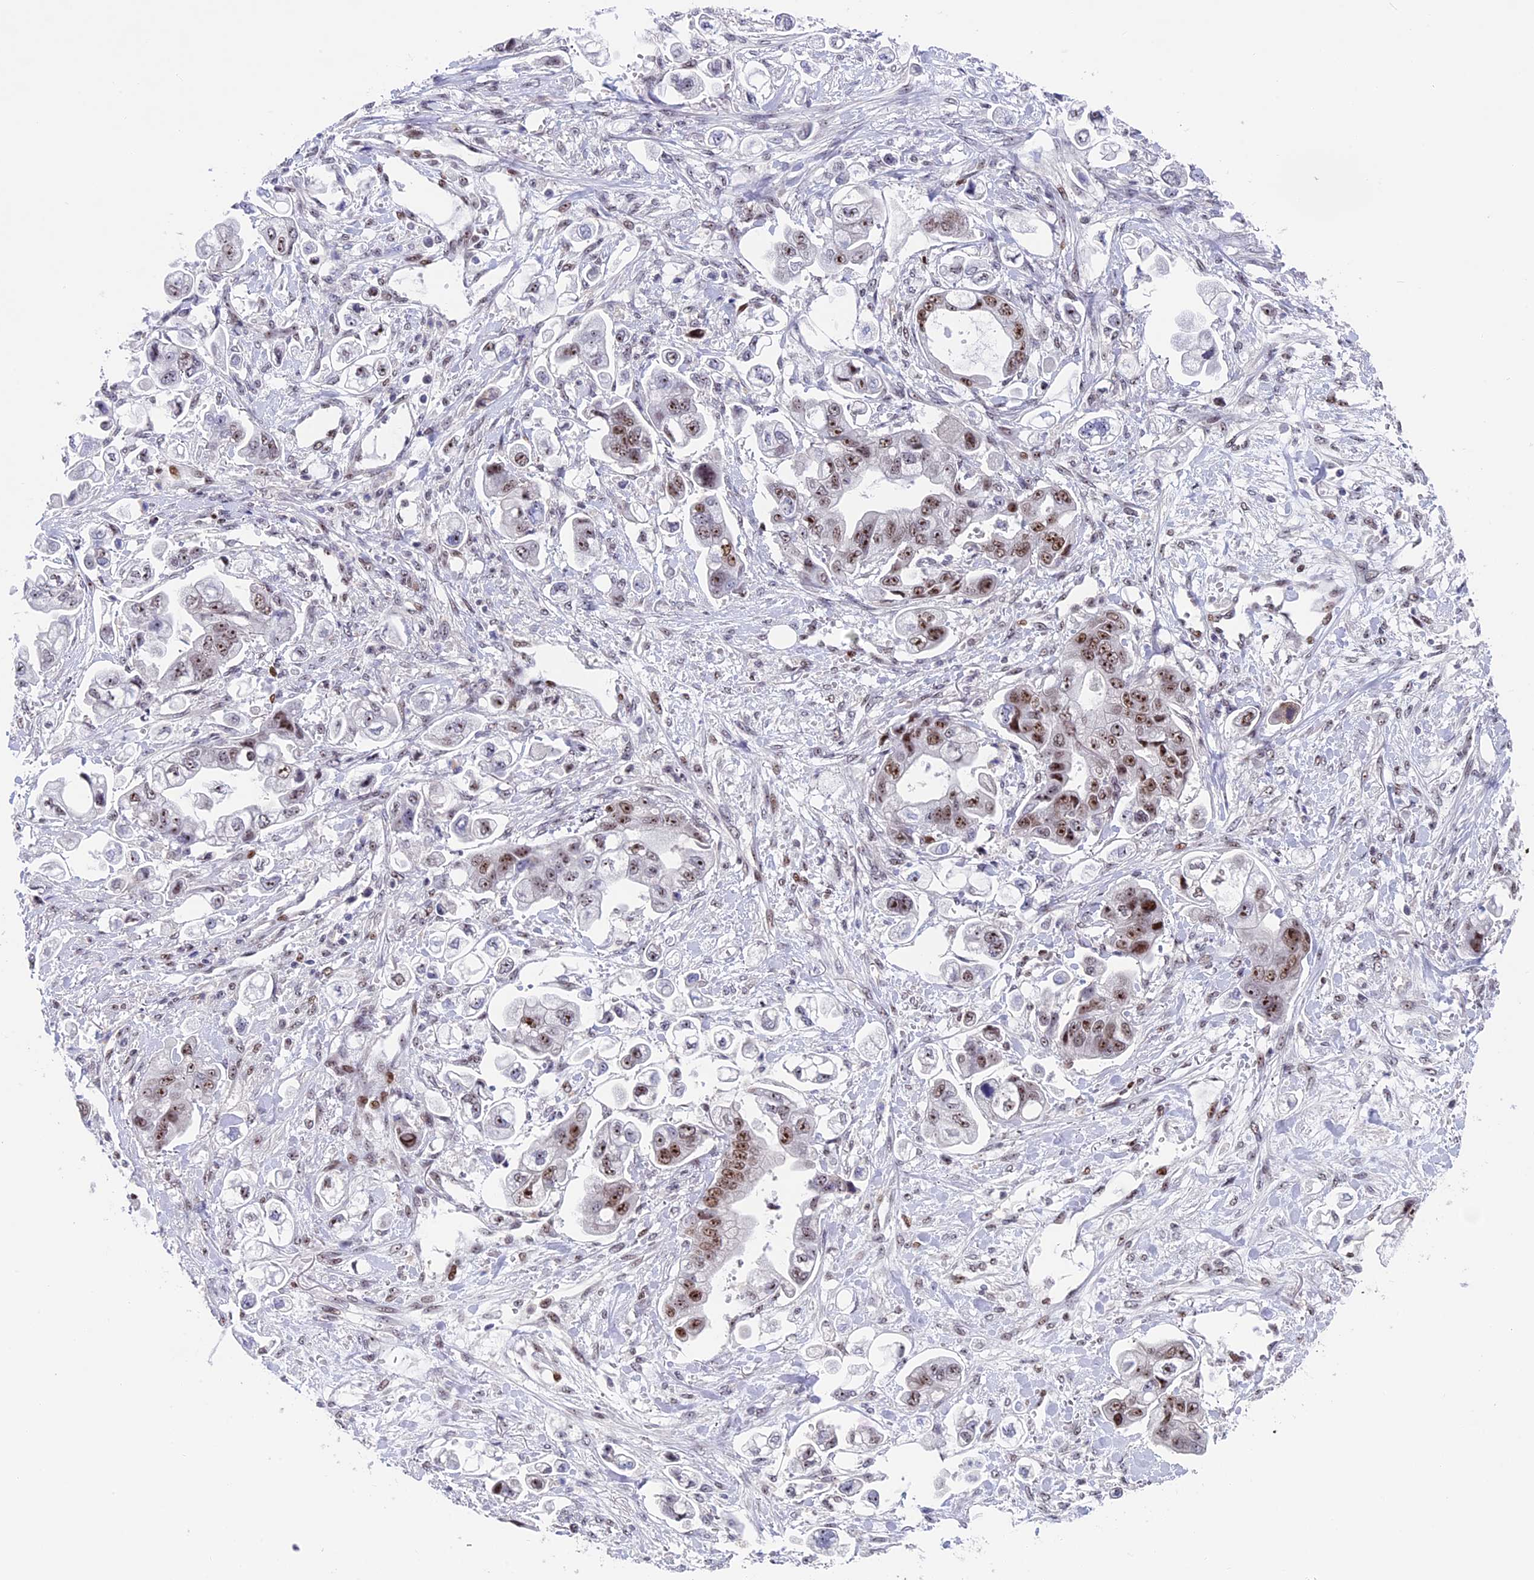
{"staining": {"intensity": "moderate", "quantity": ">75%", "location": "nuclear"}, "tissue": "stomach cancer", "cell_type": "Tumor cells", "image_type": "cancer", "snomed": [{"axis": "morphology", "description": "Adenocarcinoma, NOS"}, {"axis": "topography", "description": "Stomach"}], "caption": "Protein expression analysis of stomach adenocarcinoma shows moderate nuclear staining in approximately >75% of tumor cells.", "gene": "CCDC86", "patient": {"sex": "male", "age": 62}}